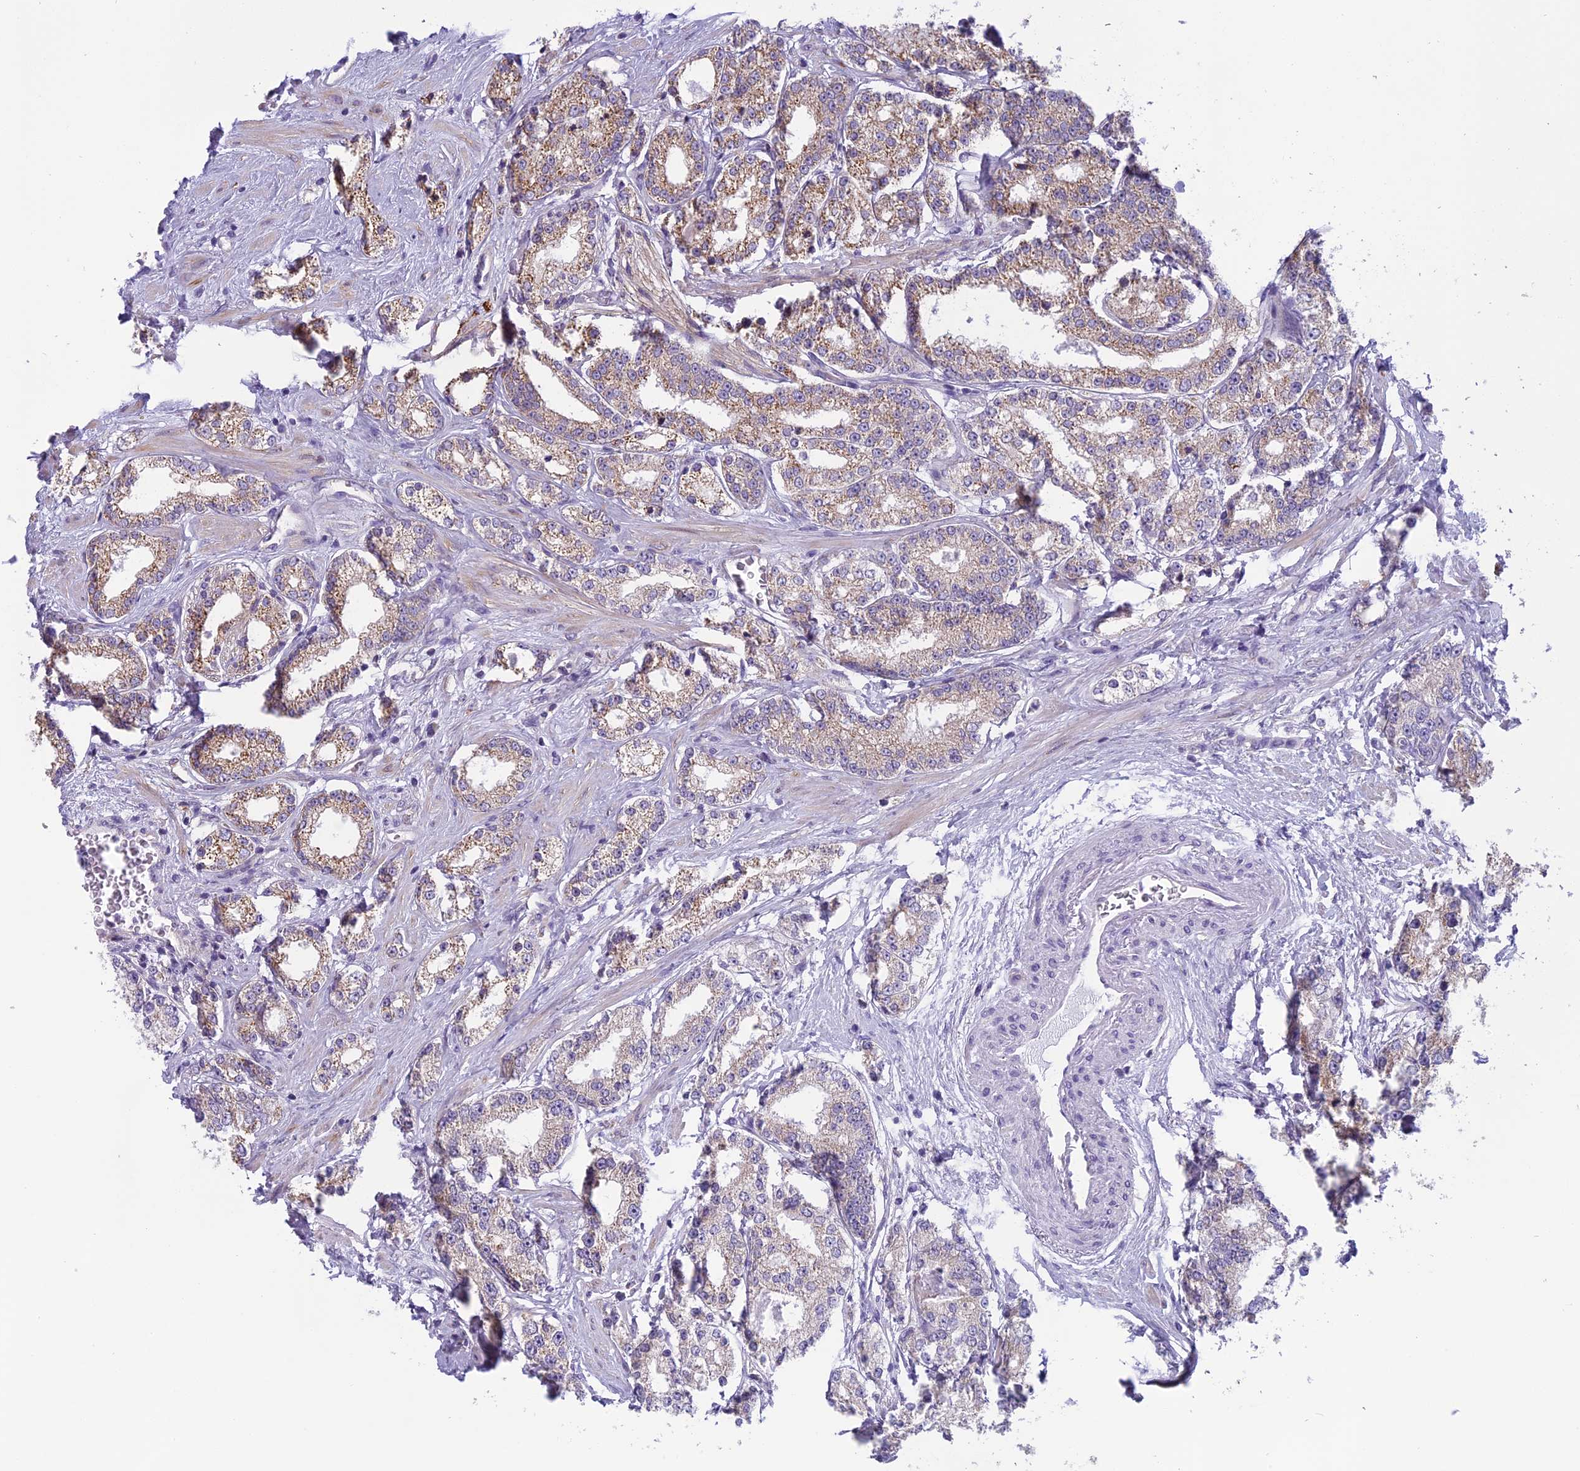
{"staining": {"intensity": "moderate", "quantity": ">75%", "location": "cytoplasmic/membranous"}, "tissue": "prostate cancer", "cell_type": "Tumor cells", "image_type": "cancer", "snomed": [{"axis": "morphology", "description": "Normal tissue, NOS"}, {"axis": "morphology", "description": "Adenocarcinoma, High grade"}, {"axis": "topography", "description": "Prostate"}], "caption": "Immunohistochemical staining of human high-grade adenocarcinoma (prostate) demonstrates medium levels of moderate cytoplasmic/membranous positivity in approximately >75% of tumor cells.", "gene": "ARHGEF37", "patient": {"sex": "male", "age": 83}}